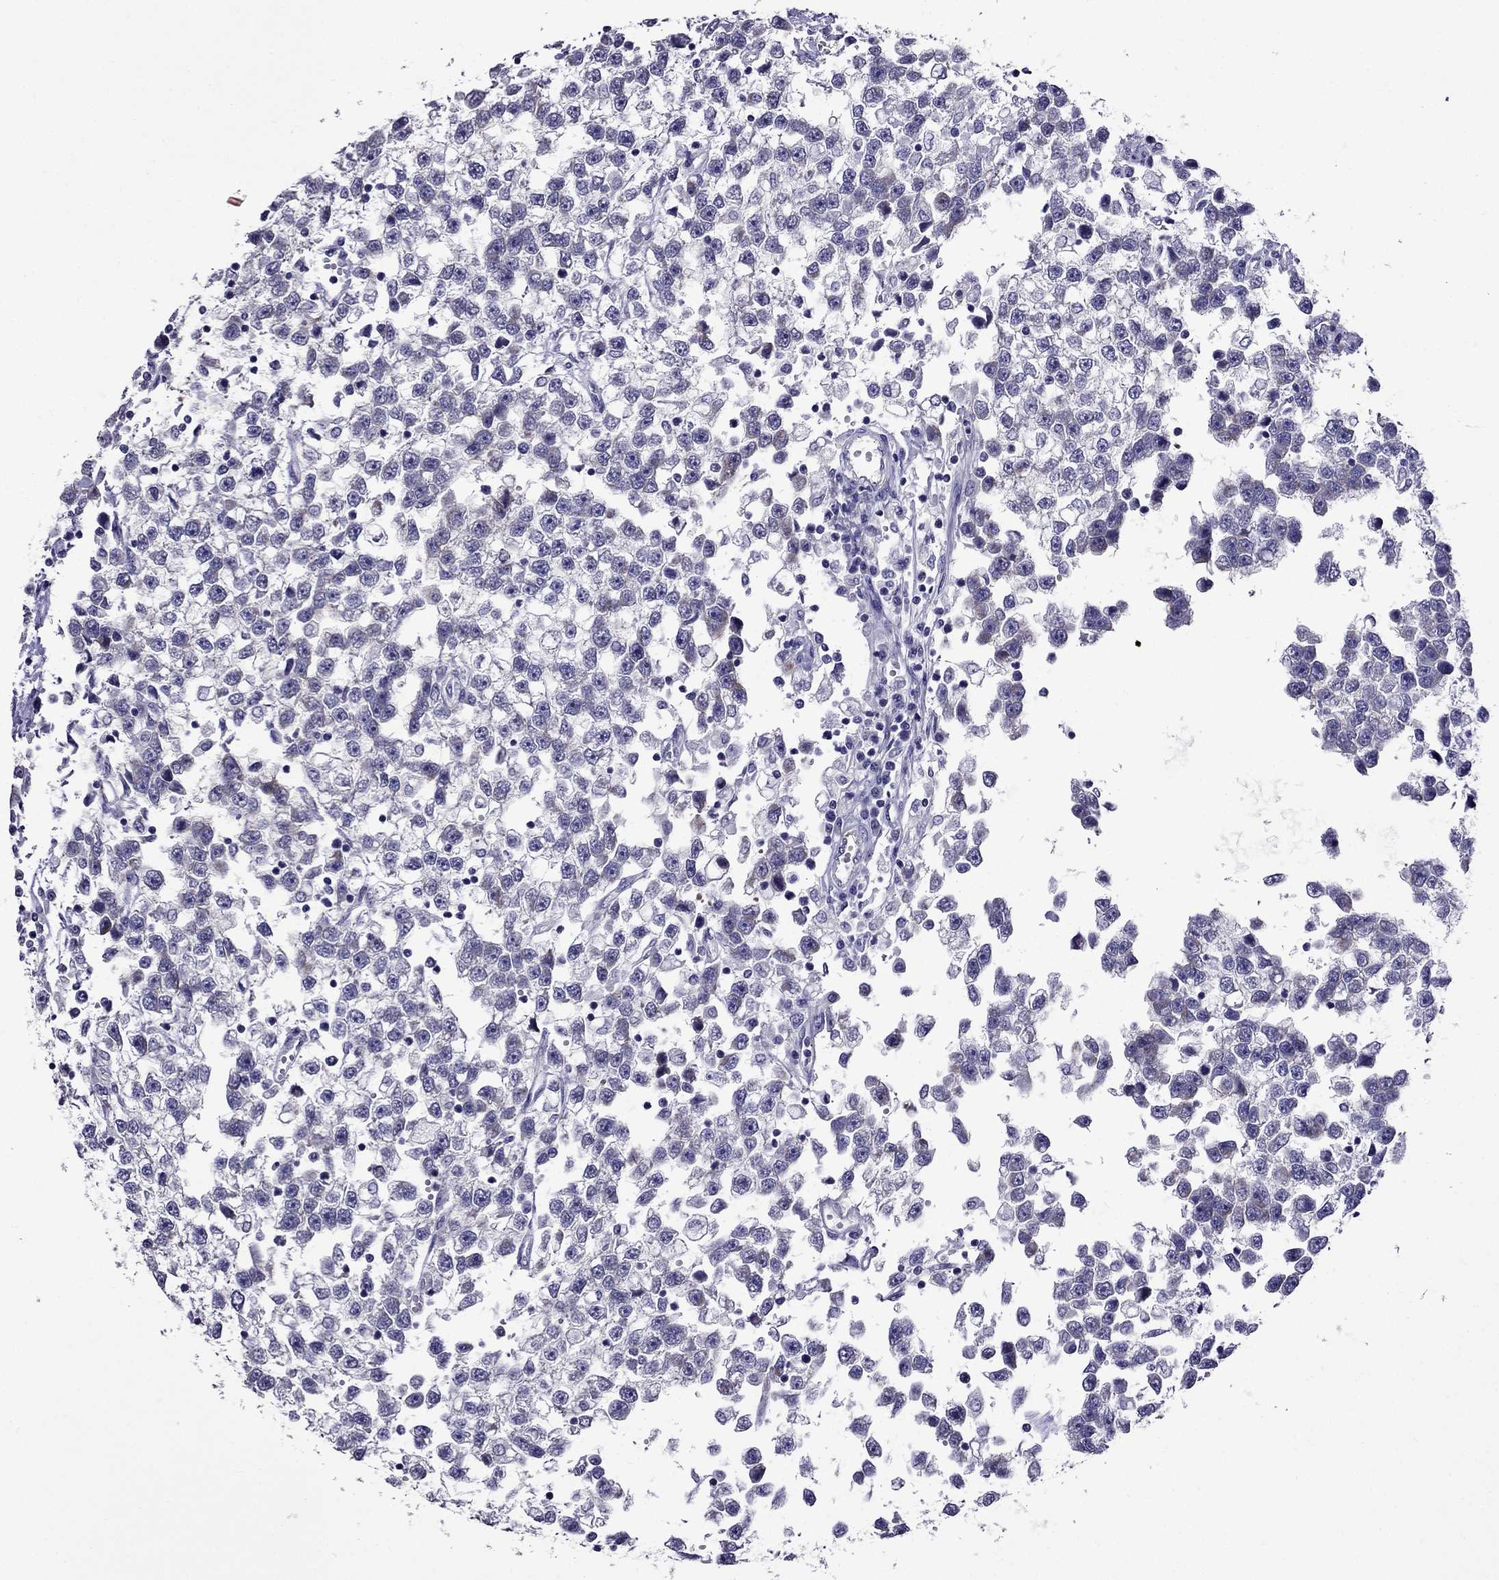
{"staining": {"intensity": "negative", "quantity": "none", "location": "none"}, "tissue": "testis cancer", "cell_type": "Tumor cells", "image_type": "cancer", "snomed": [{"axis": "morphology", "description": "Seminoma, NOS"}, {"axis": "topography", "description": "Testis"}], "caption": "Human seminoma (testis) stained for a protein using IHC displays no staining in tumor cells.", "gene": "OXCT2", "patient": {"sex": "male", "age": 34}}